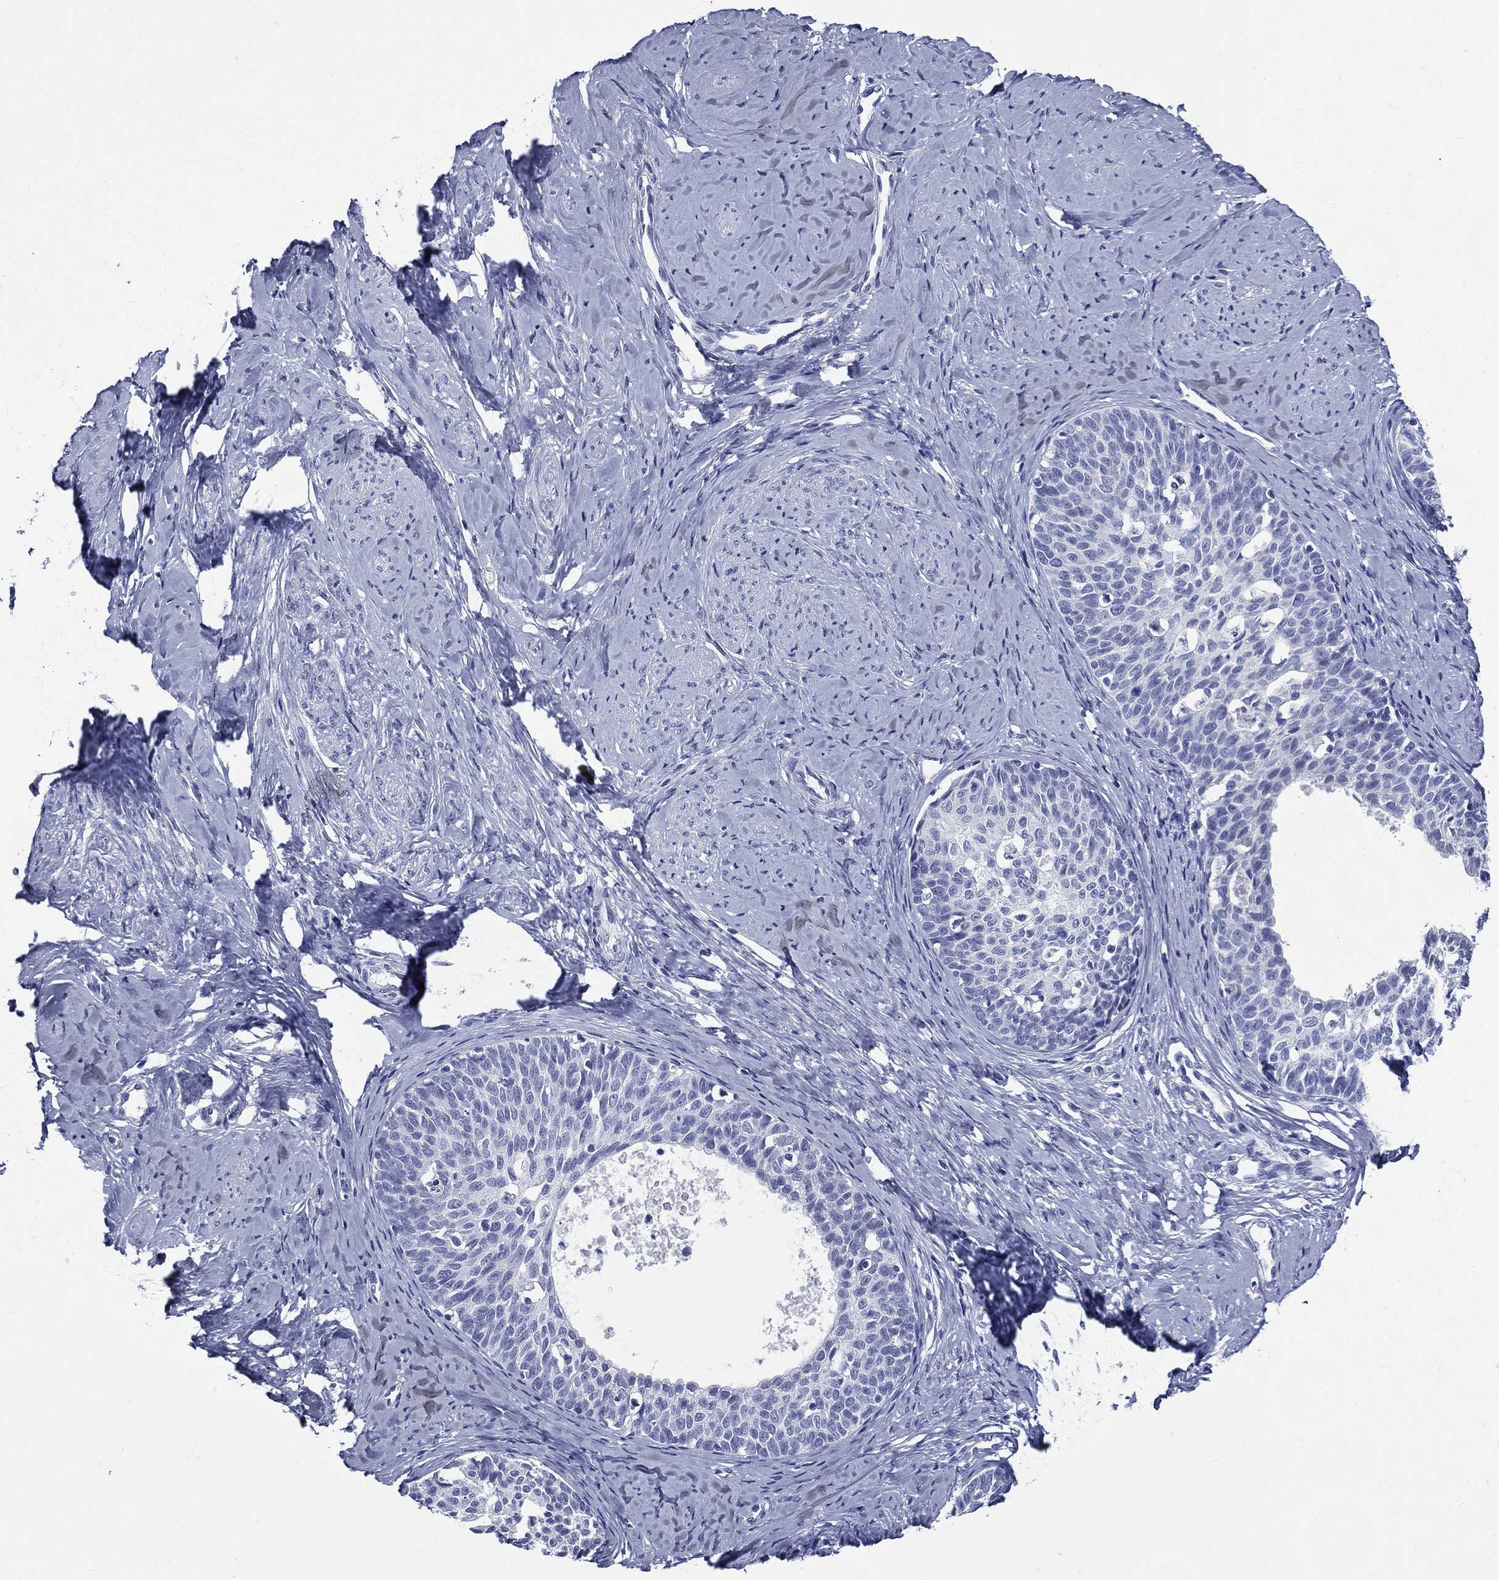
{"staining": {"intensity": "negative", "quantity": "none", "location": "none"}, "tissue": "cervical cancer", "cell_type": "Tumor cells", "image_type": "cancer", "snomed": [{"axis": "morphology", "description": "Squamous cell carcinoma, NOS"}, {"axis": "topography", "description": "Cervix"}], "caption": "Immunohistochemistry image of neoplastic tissue: human squamous cell carcinoma (cervical) stained with DAB reveals no significant protein positivity in tumor cells. (Brightfield microscopy of DAB (3,3'-diaminobenzidine) immunohistochemistry at high magnification).", "gene": "DPYS", "patient": {"sex": "female", "age": 51}}